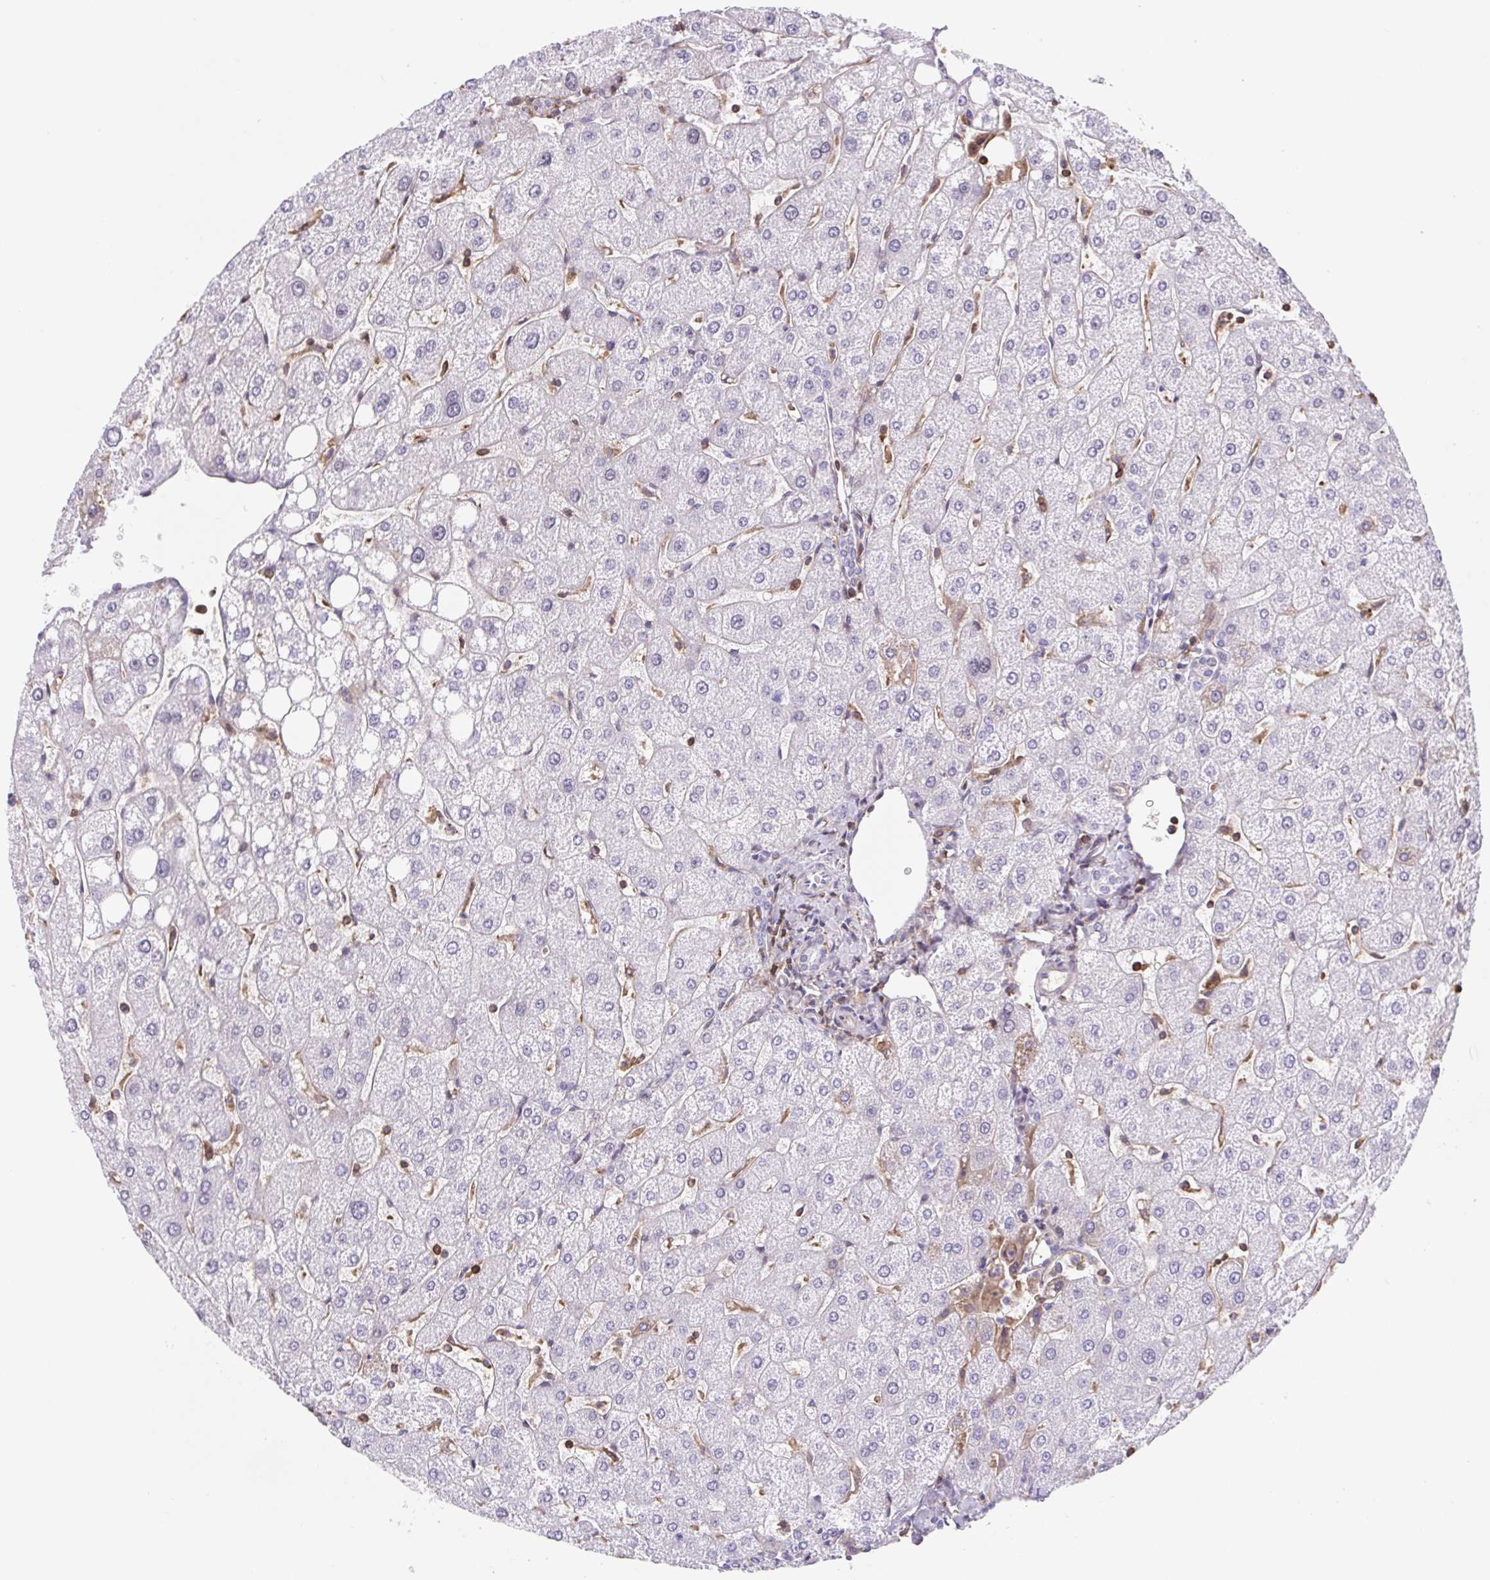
{"staining": {"intensity": "negative", "quantity": "none", "location": "none"}, "tissue": "liver", "cell_type": "Cholangiocytes", "image_type": "normal", "snomed": [{"axis": "morphology", "description": "Normal tissue, NOS"}, {"axis": "topography", "description": "Liver"}], "caption": "IHC image of benign liver stained for a protein (brown), which reveals no positivity in cholangiocytes. (DAB immunohistochemistry, high magnification).", "gene": "TPRG1", "patient": {"sex": "male", "age": 67}}